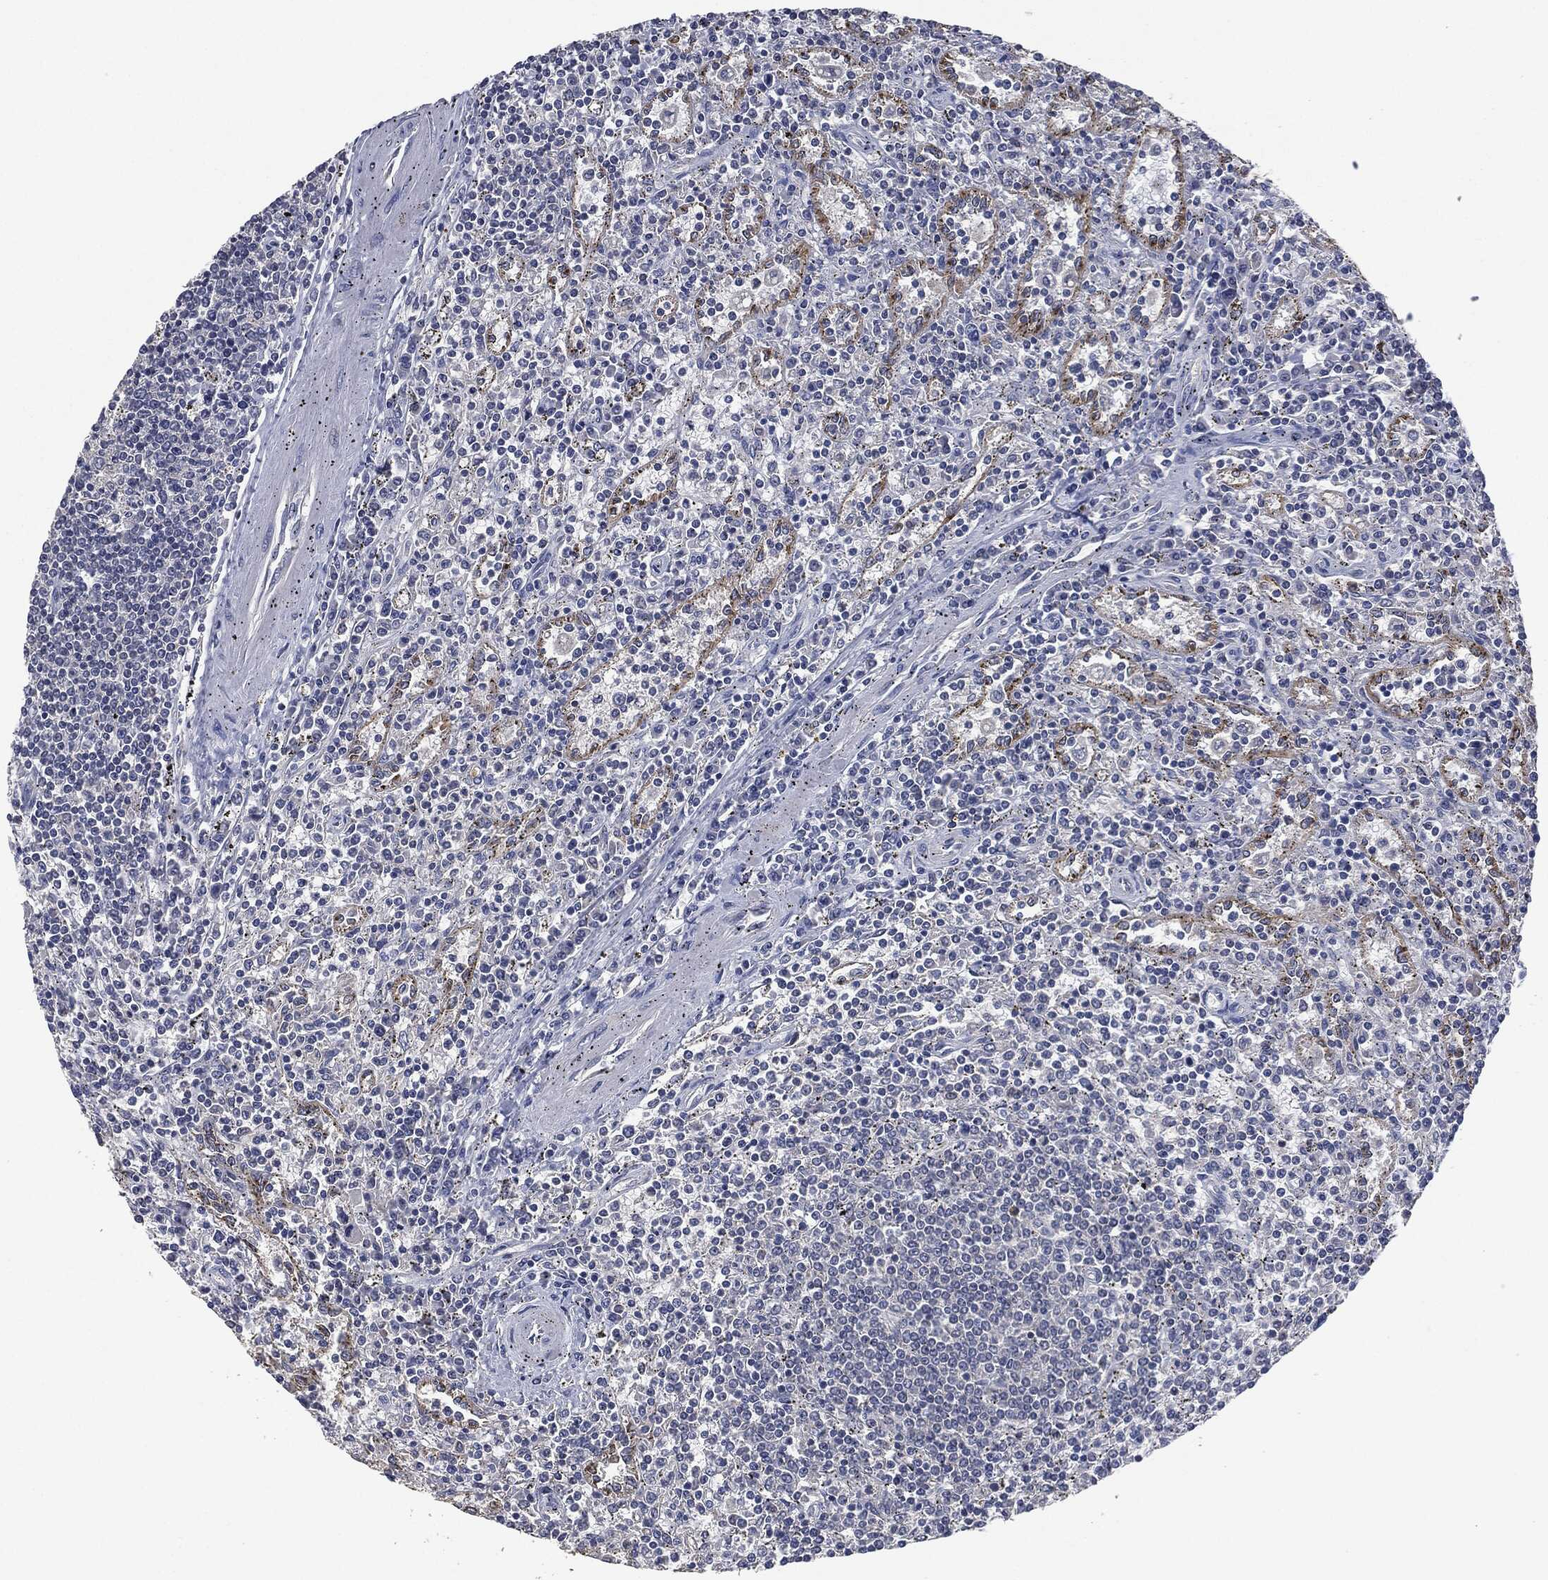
{"staining": {"intensity": "negative", "quantity": "none", "location": "none"}, "tissue": "lymphoma", "cell_type": "Tumor cells", "image_type": "cancer", "snomed": [{"axis": "morphology", "description": "Malignant lymphoma, non-Hodgkin's type, Low grade"}, {"axis": "topography", "description": "Spleen"}], "caption": "This is a micrograph of immunohistochemistry staining of low-grade malignant lymphoma, non-Hodgkin's type, which shows no positivity in tumor cells. (Stains: DAB IHC with hematoxylin counter stain, Microscopy: brightfield microscopy at high magnification).", "gene": "IL1RN", "patient": {"sex": "male", "age": 62}}